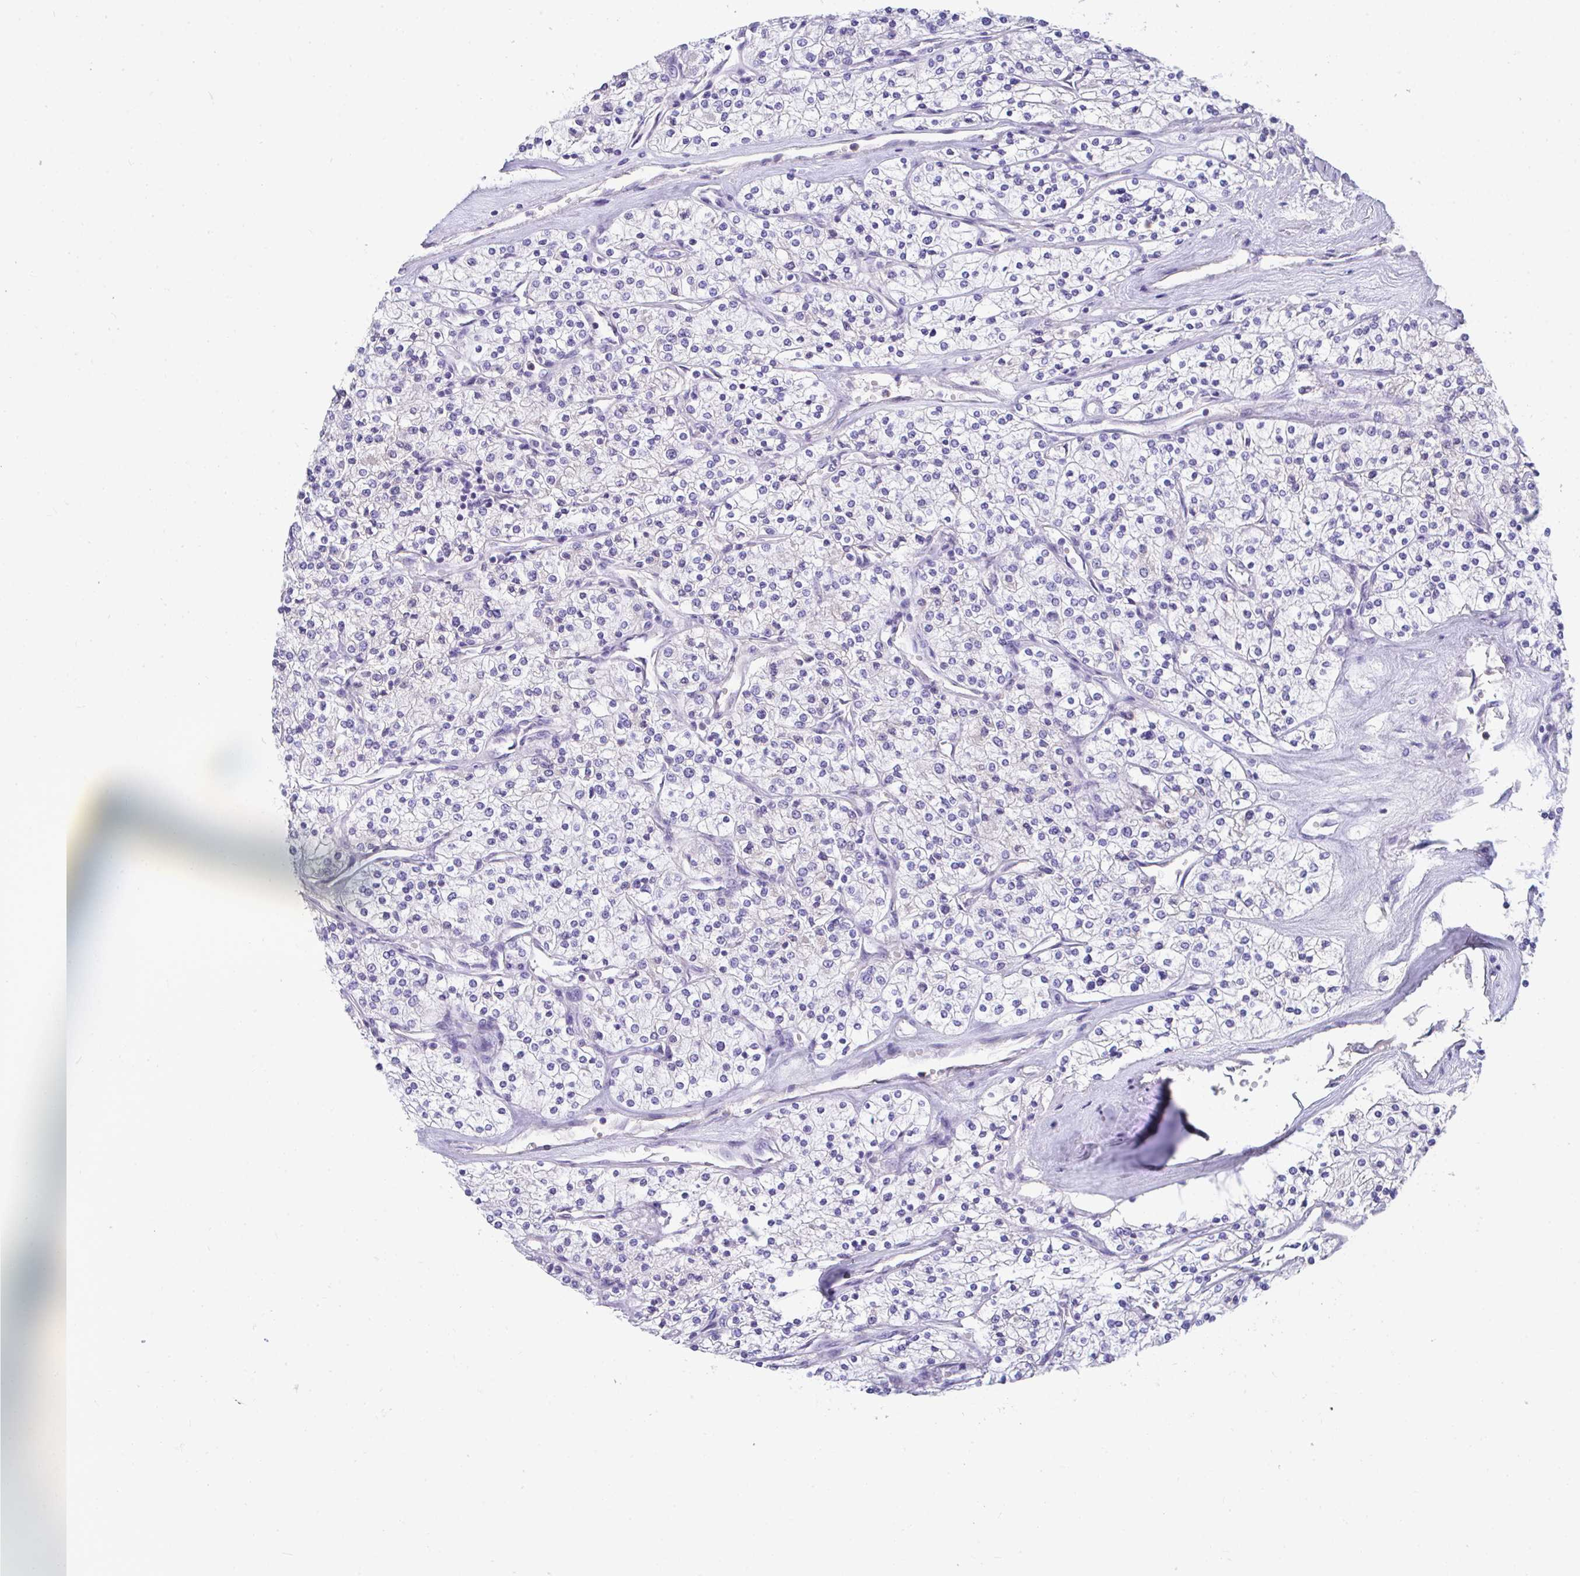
{"staining": {"intensity": "negative", "quantity": "none", "location": "none"}, "tissue": "renal cancer", "cell_type": "Tumor cells", "image_type": "cancer", "snomed": [{"axis": "morphology", "description": "Adenocarcinoma, NOS"}, {"axis": "topography", "description": "Kidney"}], "caption": "This is a photomicrograph of immunohistochemistry (IHC) staining of renal cancer, which shows no expression in tumor cells. (Immunohistochemistry, brightfield microscopy, high magnification).", "gene": "COA5", "patient": {"sex": "male", "age": 80}}